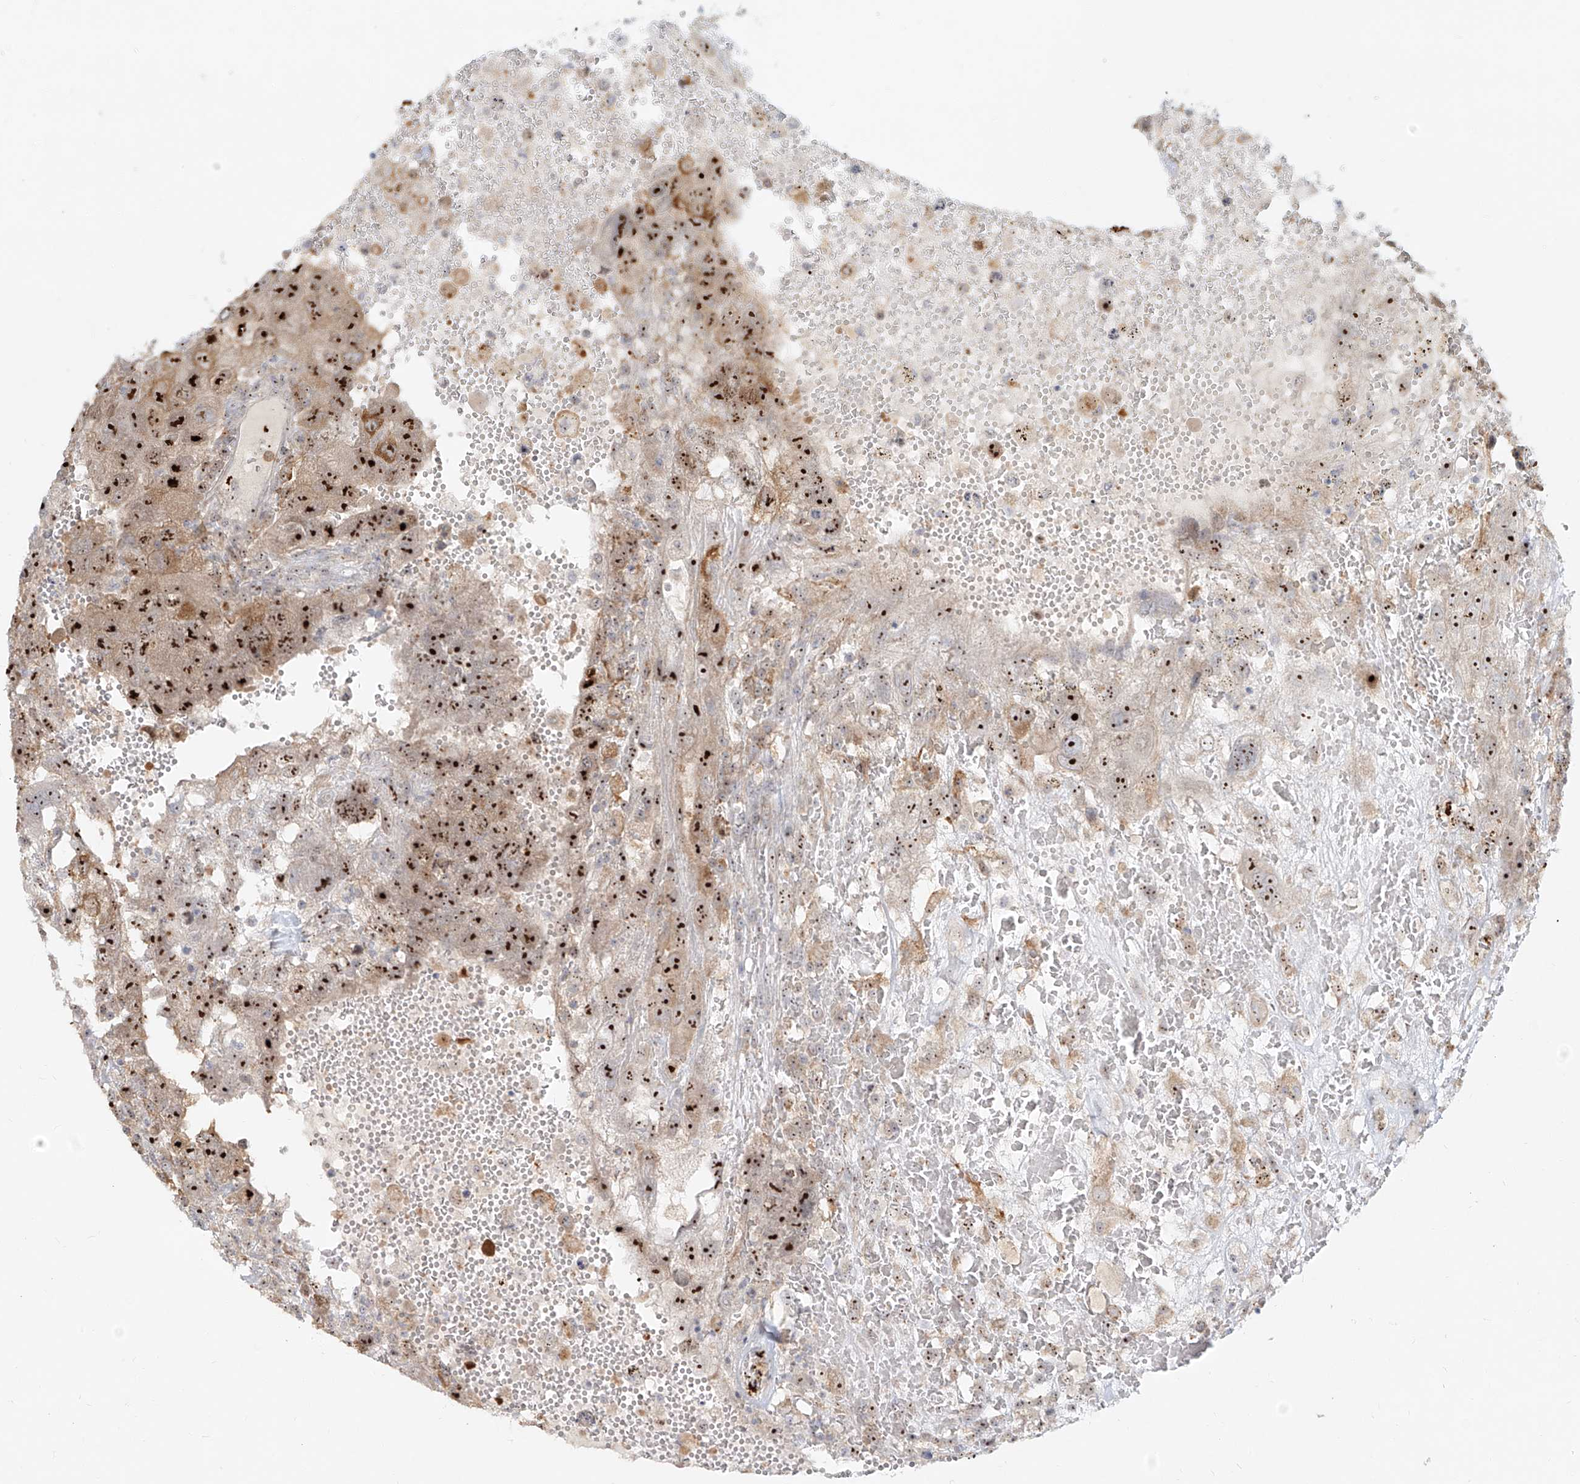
{"staining": {"intensity": "strong", "quantity": ">75%", "location": "nuclear"}, "tissue": "testis cancer", "cell_type": "Tumor cells", "image_type": "cancer", "snomed": [{"axis": "morphology", "description": "Carcinoma, Embryonal, NOS"}, {"axis": "topography", "description": "Testis"}], "caption": "Human testis cancer stained with a brown dye displays strong nuclear positive staining in approximately >75% of tumor cells.", "gene": "BYSL", "patient": {"sex": "male", "age": 26}}